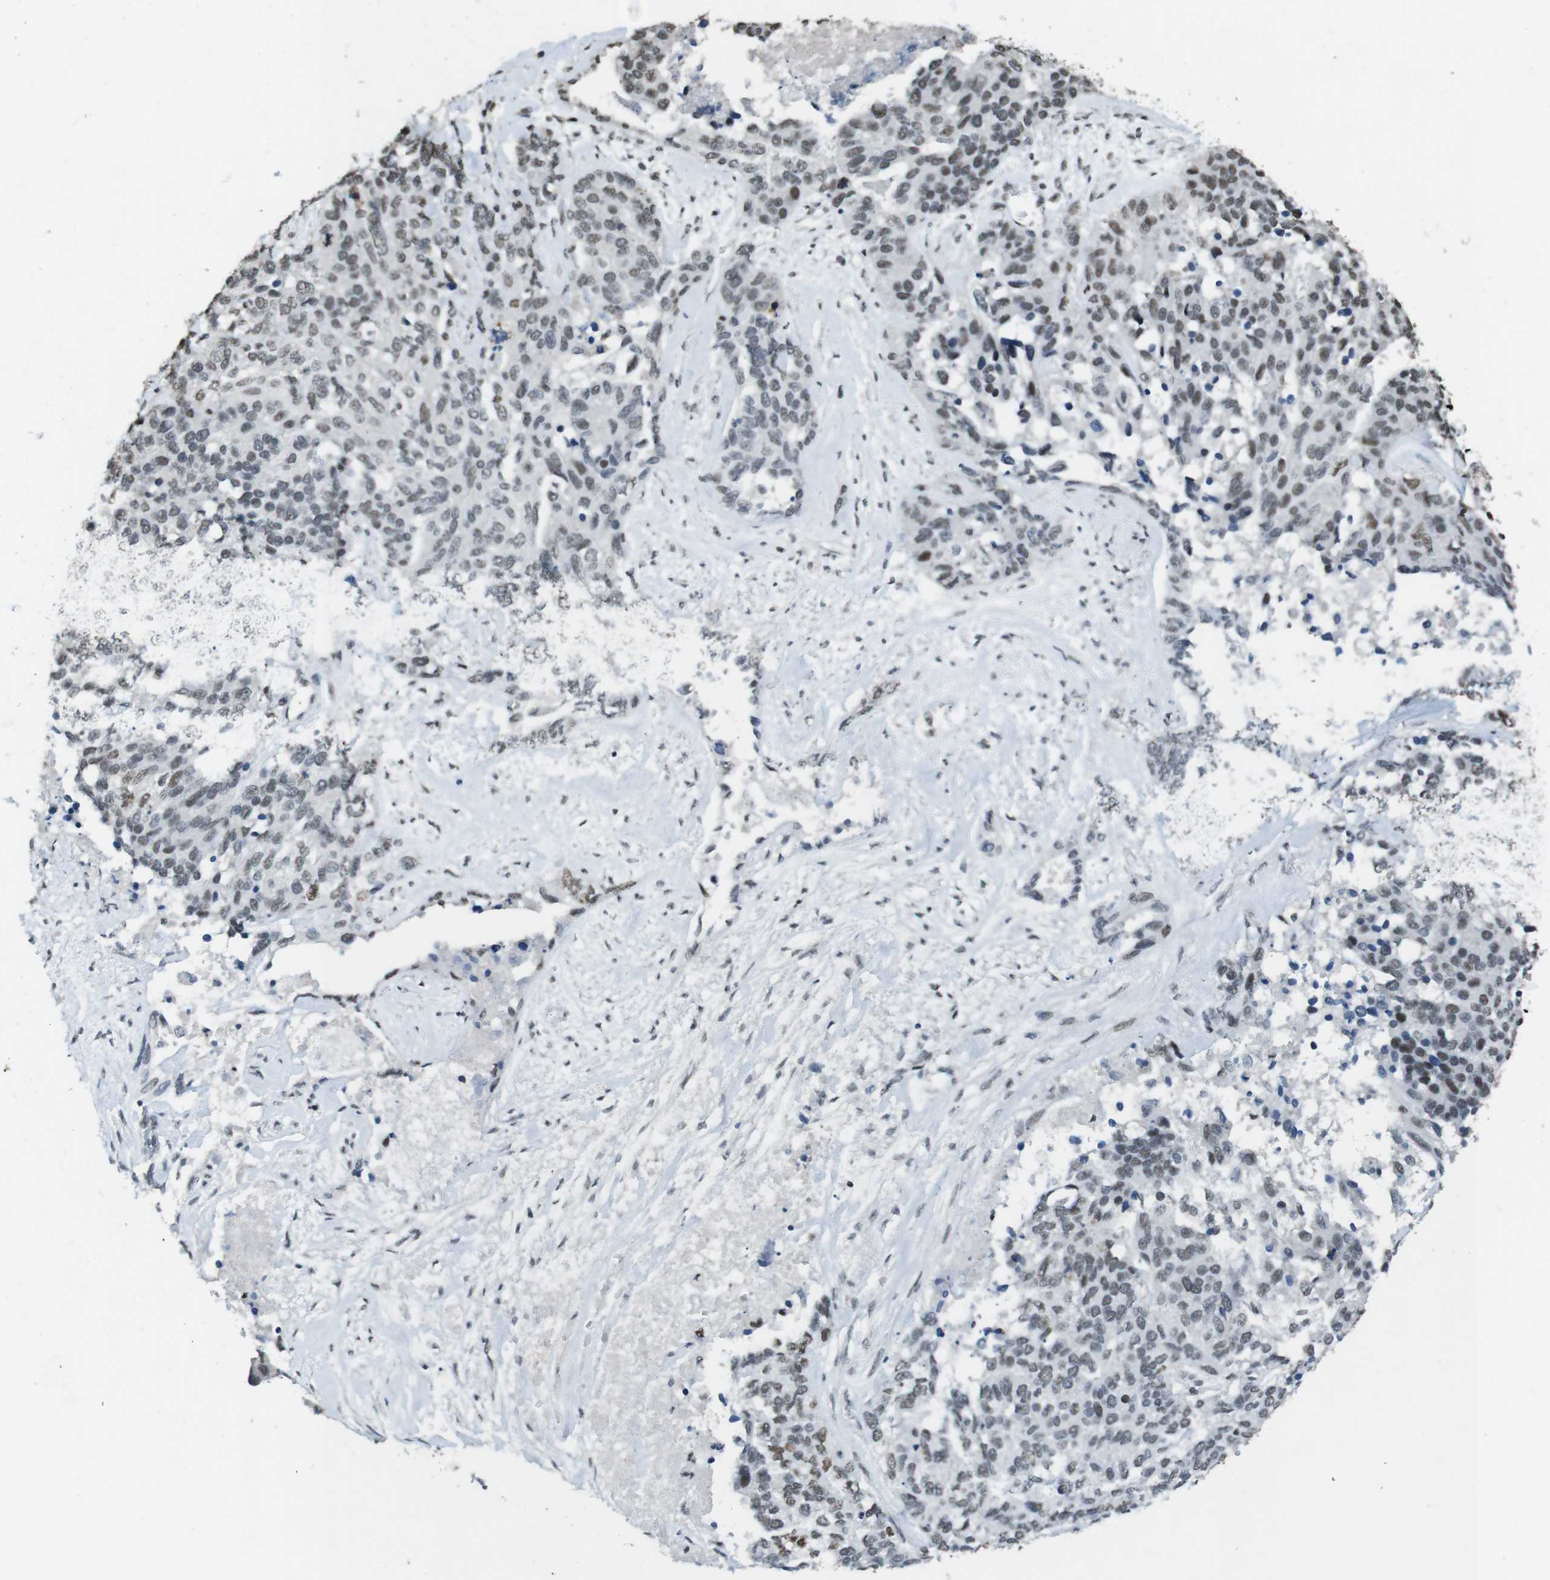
{"staining": {"intensity": "weak", "quantity": "25%-75%", "location": "nuclear"}, "tissue": "ovarian cancer", "cell_type": "Tumor cells", "image_type": "cancer", "snomed": [{"axis": "morphology", "description": "Cystadenocarcinoma, serous, NOS"}, {"axis": "topography", "description": "Ovary"}], "caption": "Immunohistochemical staining of human ovarian serous cystadenocarcinoma shows weak nuclear protein staining in approximately 25%-75% of tumor cells.", "gene": "CSNK2B", "patient": {"sex": "female", "age": 44}}